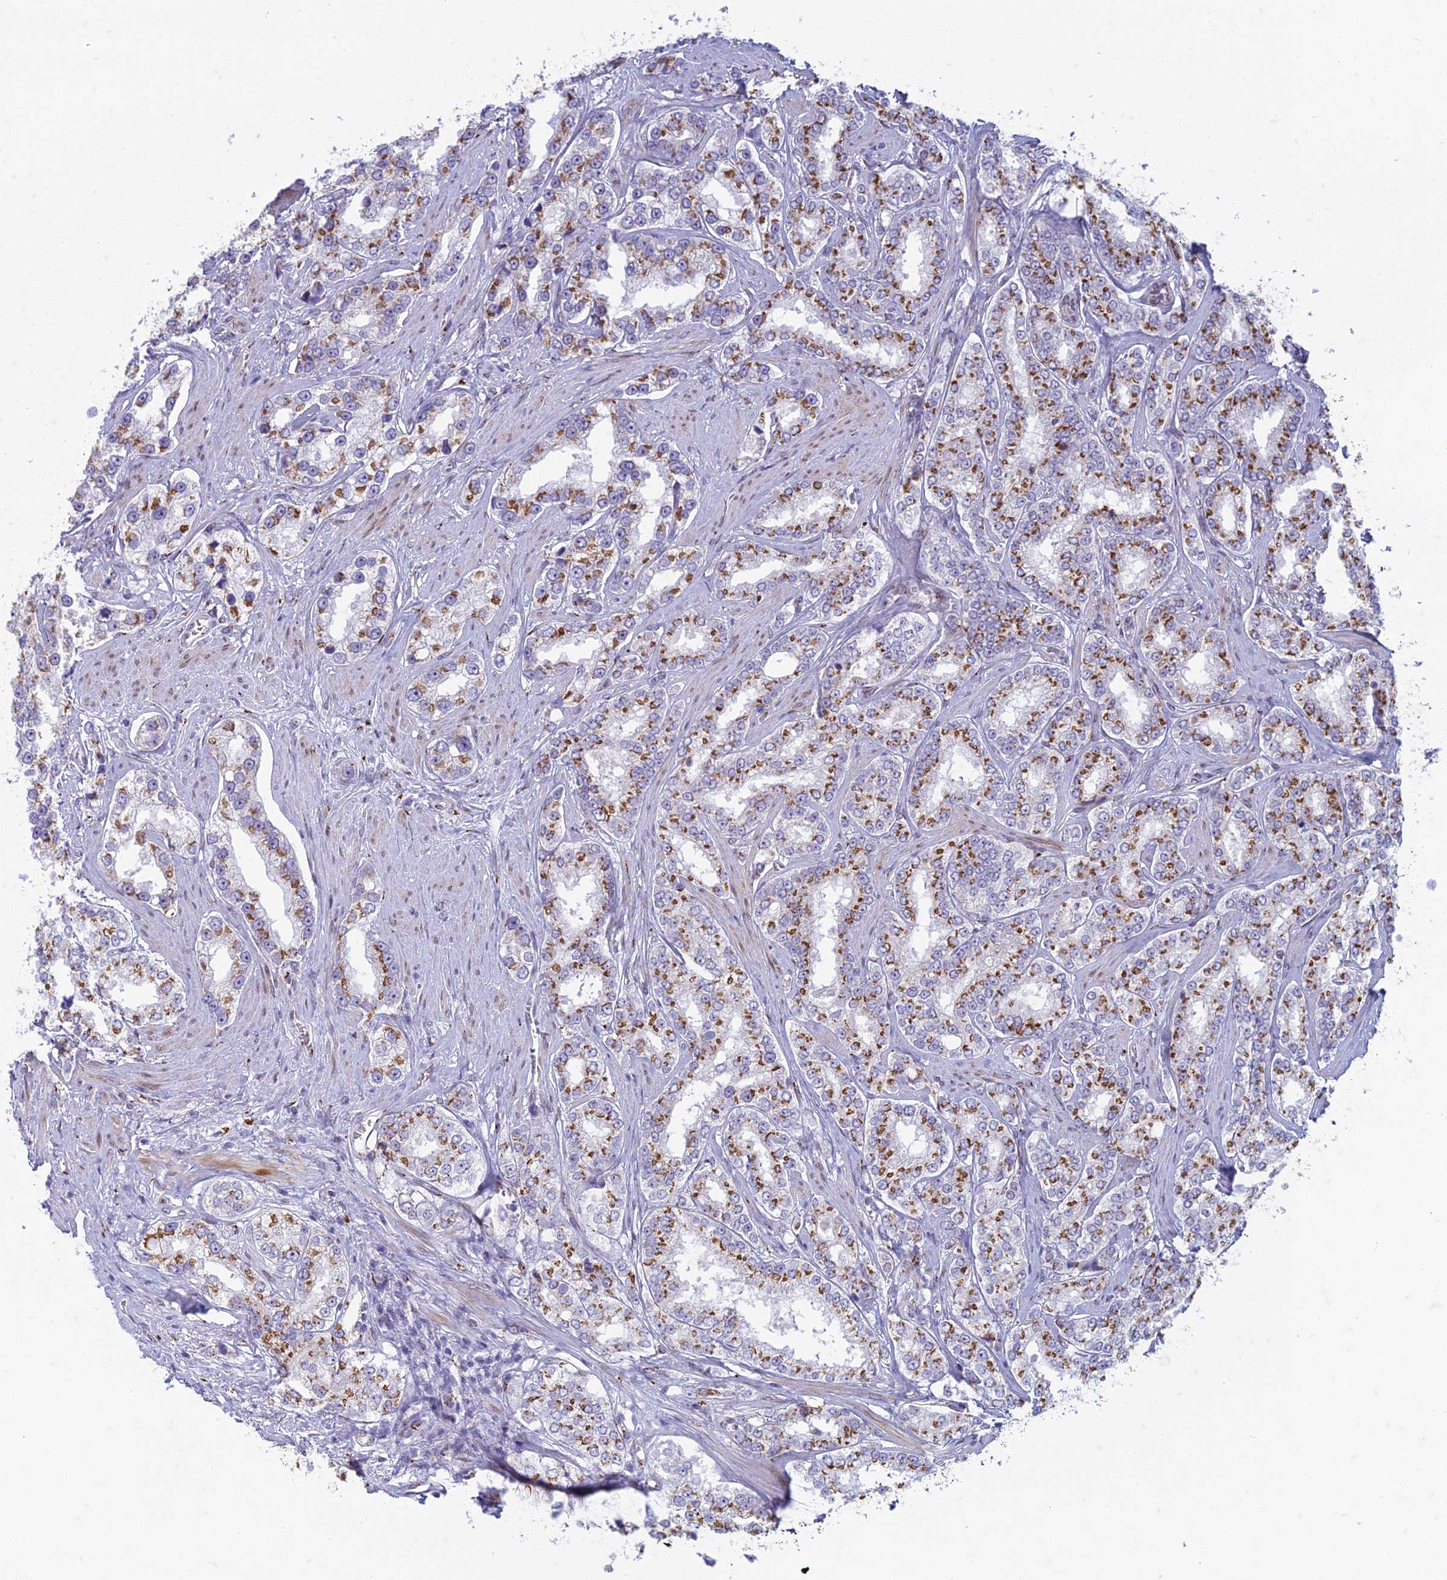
{"staining": {"intensity": "moderate", "quantity": ">75%", "location": "cytoplasmic/membranous"}, "tissue": "prostate cancer", "cell_type": "Tumor cells", "image_type": "cancer", "snomed": [{"axis": "morphology", "description": "Normal tissue, NOS"}, {"axis": "morphology", "description": "Adenocarcinoma, High grade"}, {"axis": "topography", "description": "Prostate"}], "caption": "A histopathology image of prostate adenocarcinoma (high-grade) stained for a protein displays moderate cytoplasmic/membranous brown staining in tumor cells. Using DAB (3,3'-diaminobenzidine) (brown) and hematoxylin (blue) stains, captured at high magnification using brightfield microscopy.", "gene": "FAM3C", "patient": {"sex": "male", "age": 83}}